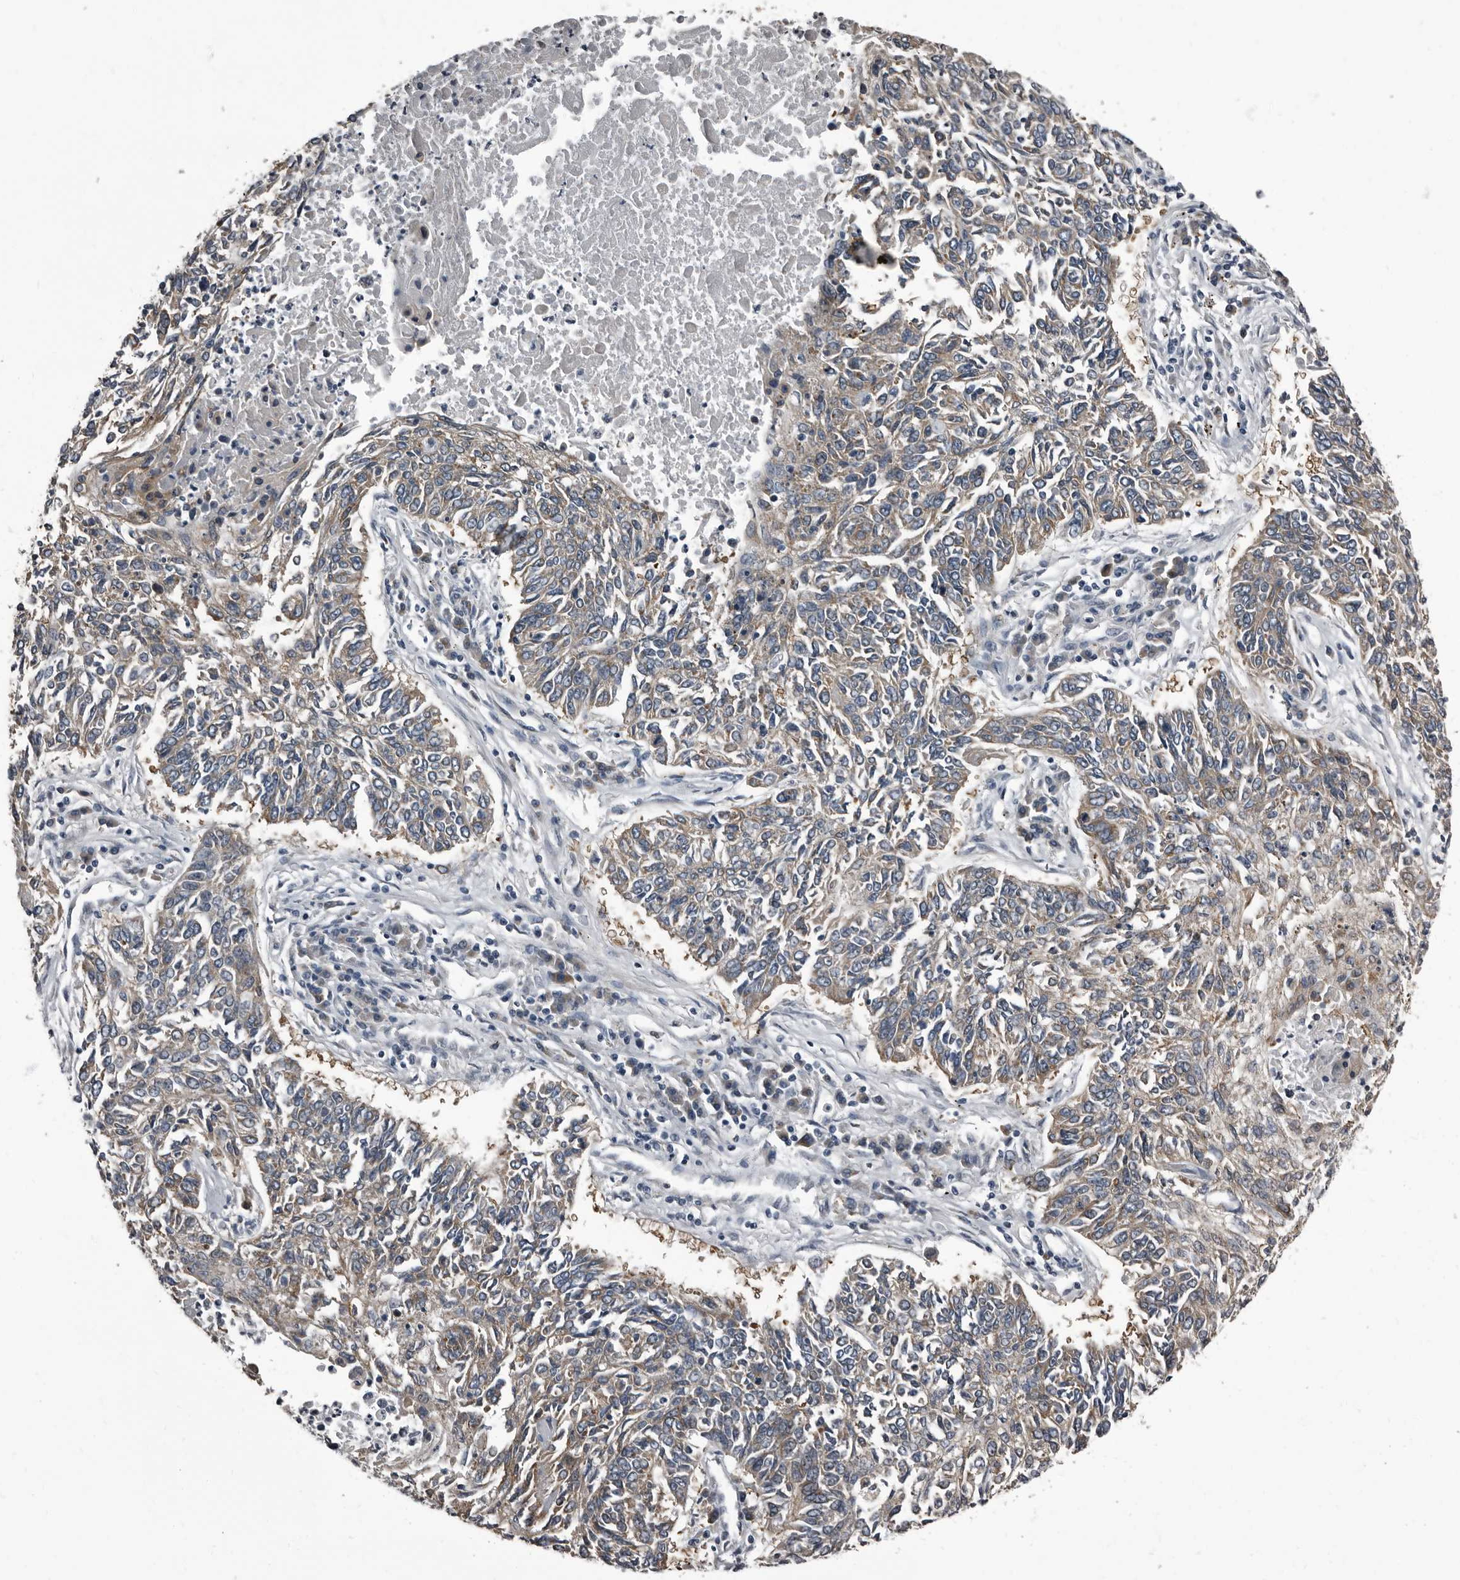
{"staining": {"intensity": "weak", "quantity": "25%-75%", "location": "cytoplasmic/membranous"}, "tissue": "lung cancer", "cell_type": "Tumor cells", "image_type": "cancer", "snomed": [{"axis": "morphology", "description": "Normal tissue, NOS"}, {"axis": "morphology", "description": "Squamous cell carcinoma, NOS"}, {"axis": "topography", "description": "Cartilage tissue"}, {"axis": "topography", "description": "Bronchus"}, {"axis": "topography", "description": "Lung"}], "caption": "A histopathology image of lung cancer stained for a protein reveals weak cytoplasmic/membranous brown staining in tumor cells.", "gene": "TPD52L1", "patient": {"sex": "female", "age": 49}}